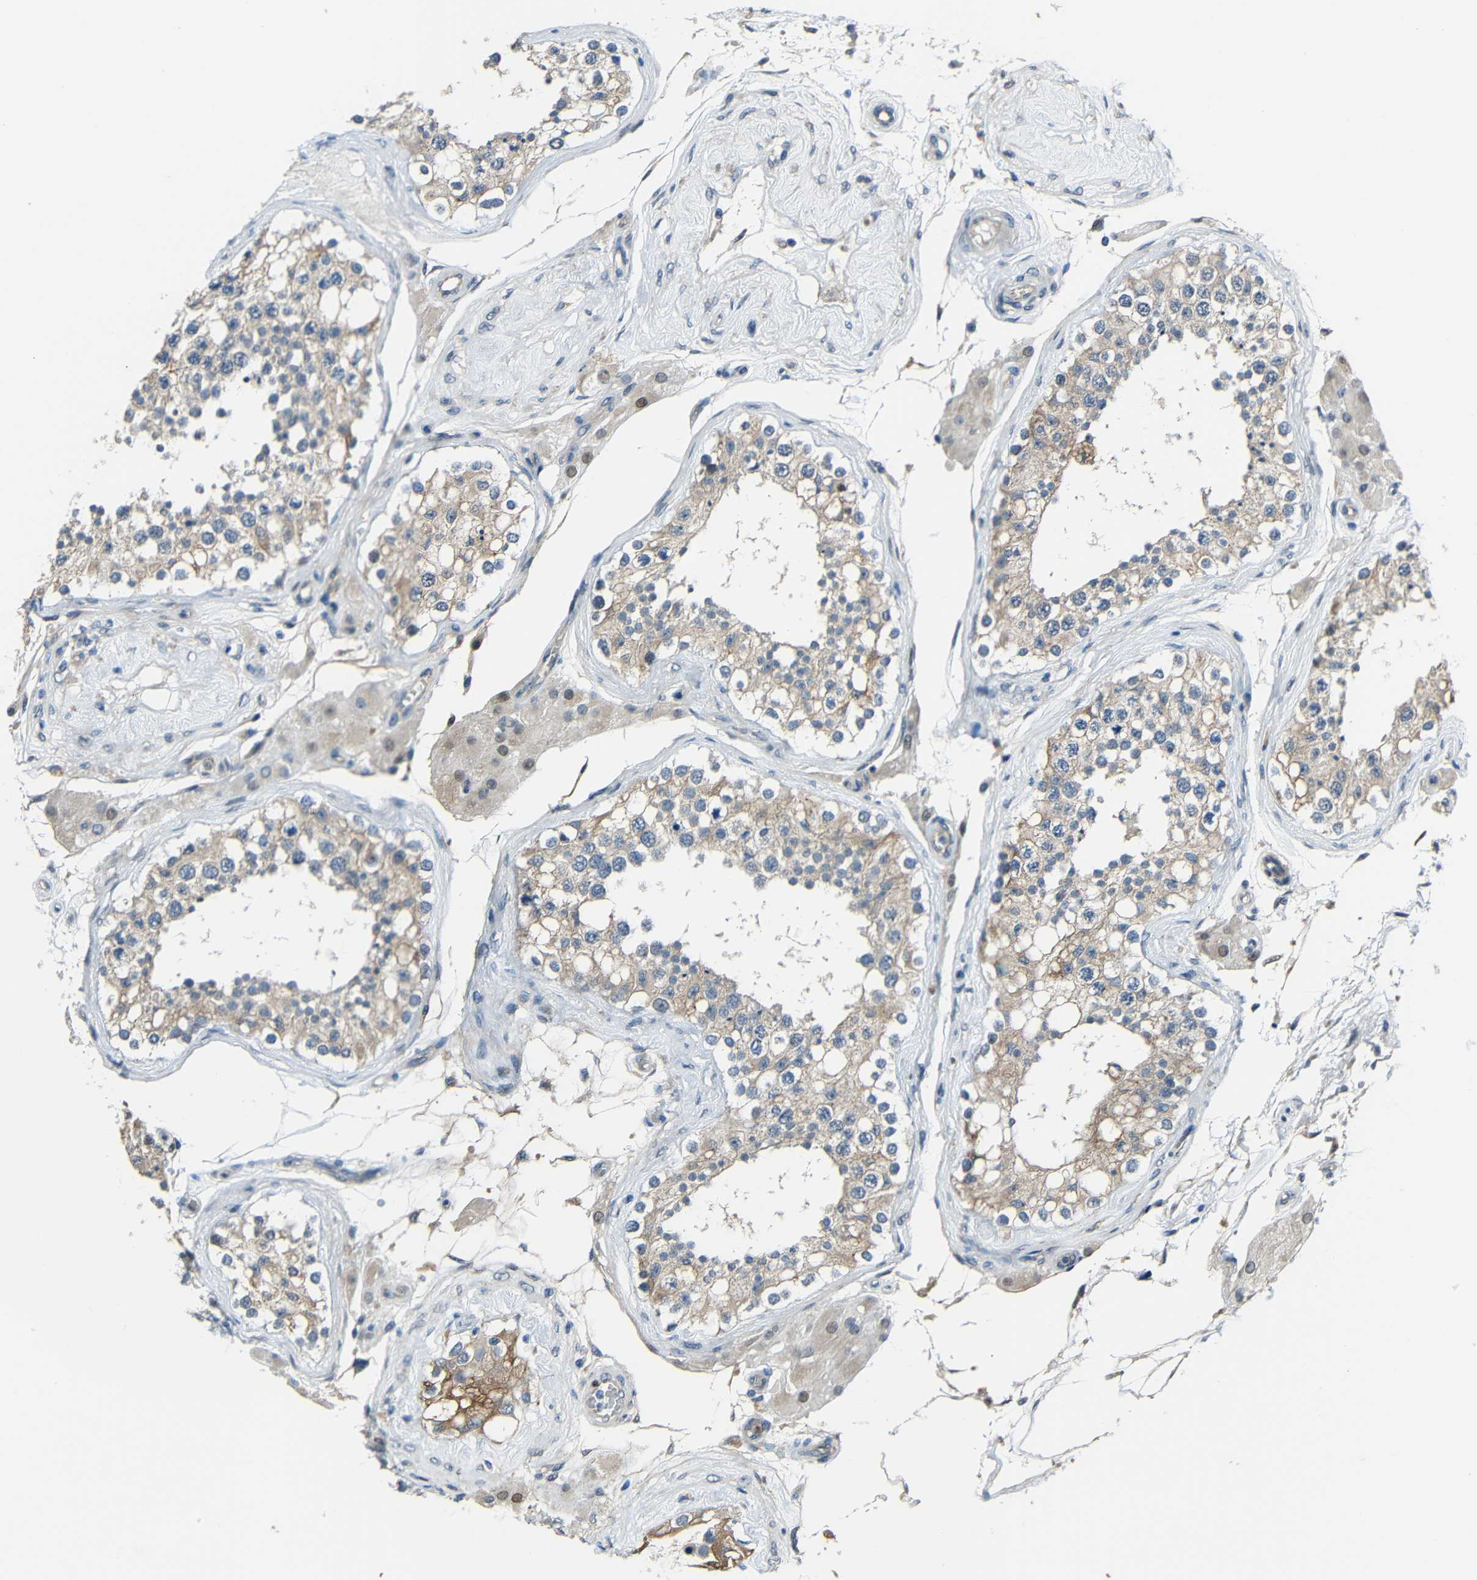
{"staining": {"intensity": "moderate", "quantity": "25%-75%", "location": "cytoplasmic/membranous"}, "tissue": "testis", "cell_type": "Cells in seminiferous ducts", "image_type": "normal", "snomed": [{"axis": "morphology", "description": "Normal tissue, NOS"}, {"axis": "morphology", "description": "Adenocarcinoma, metastatic, NOS"}, {"axis": "topography", "description": "Testis"}], "caption": "Testis stained for a protein shows moderate cytoplasmic/membranous positivity in cells in seminiferous ducts. The staining is performed using DAB (3,3'-diaminobenzidine) brown chromogen to label protein expression. The nuclei are counter-stained blue using hematoxylin.", "gene": "STBD1", "patient": {"sex": "male", "age": 26}}